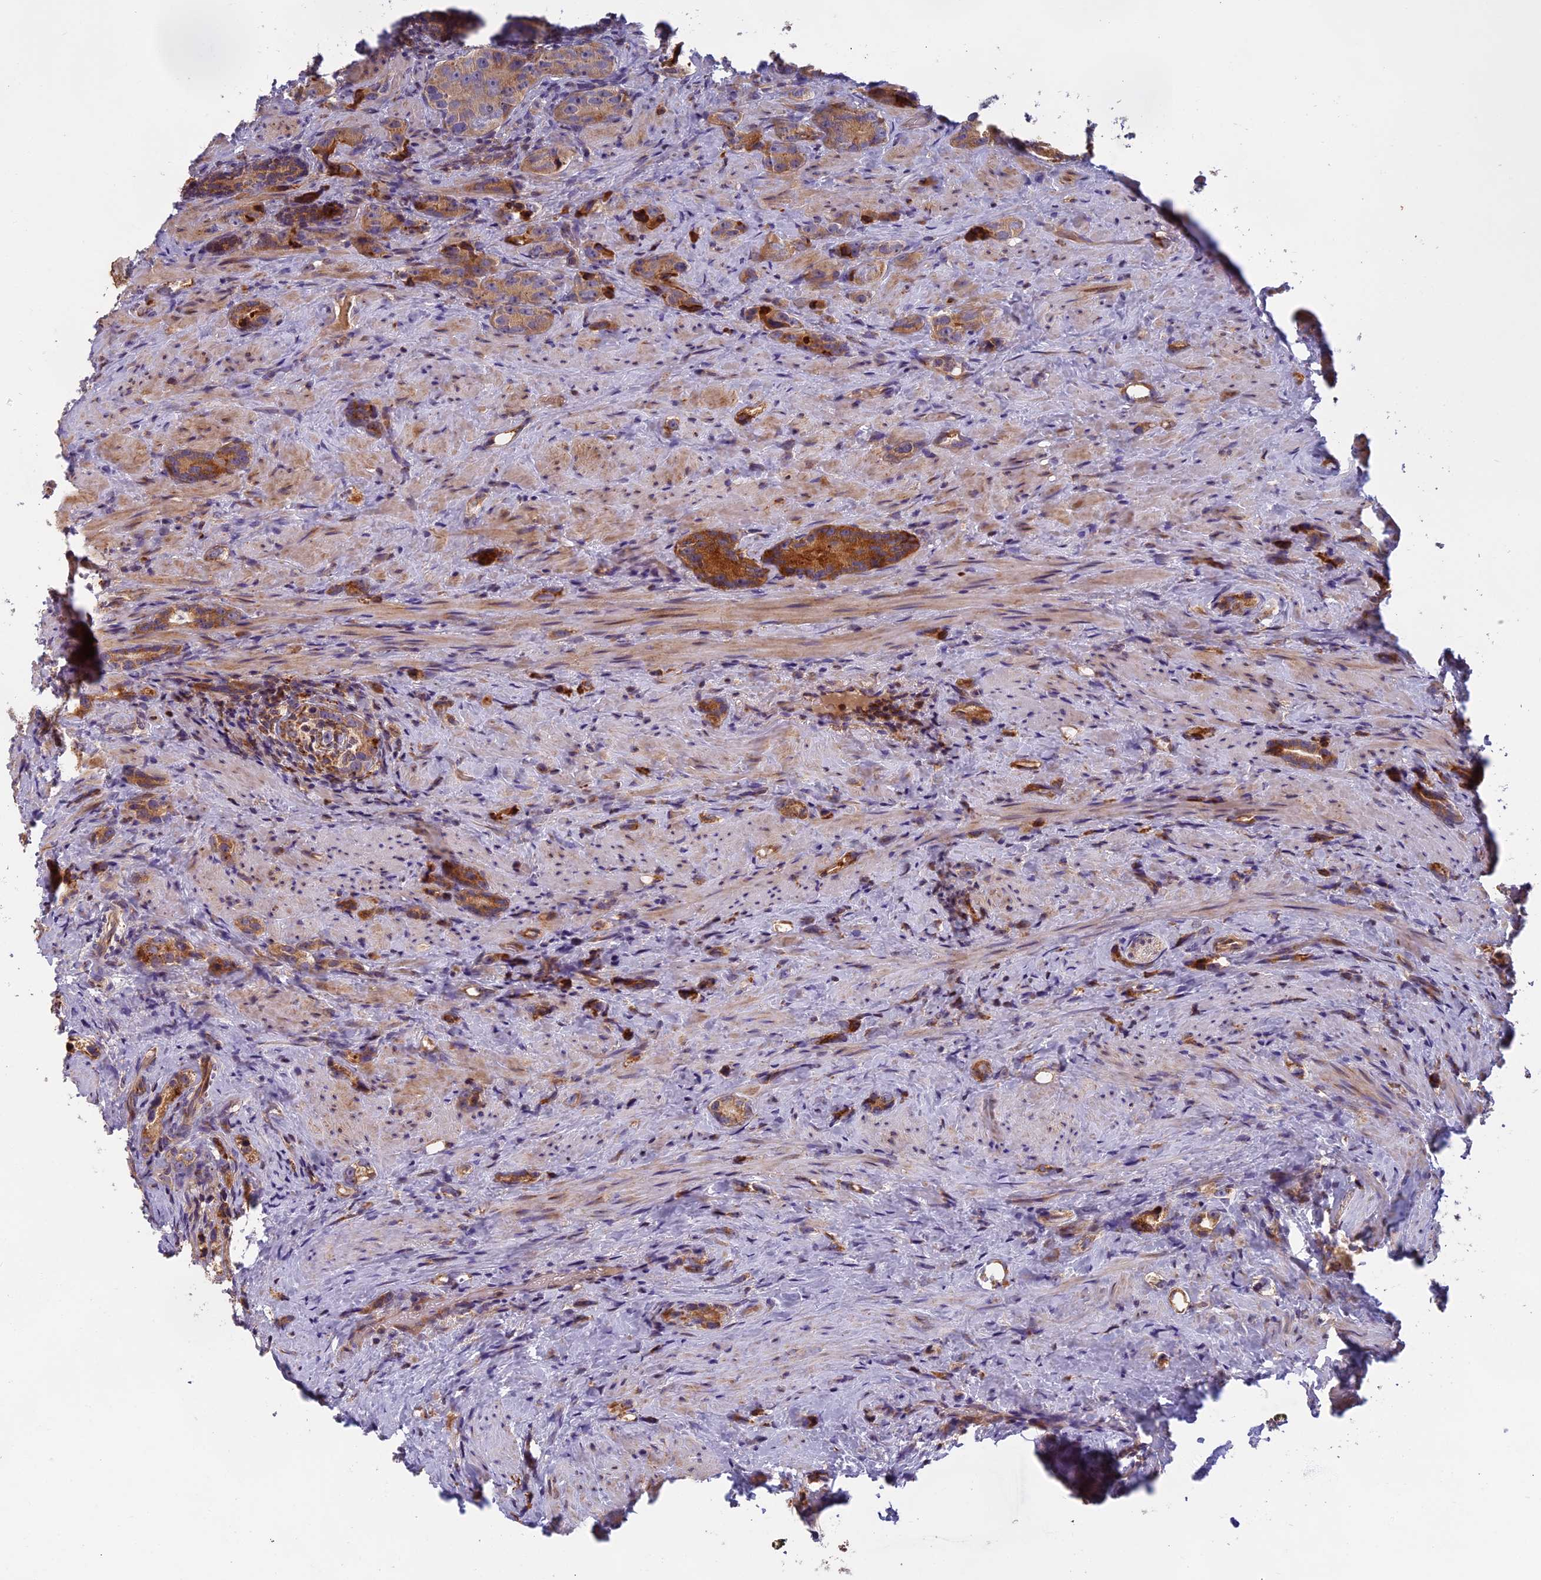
{"staining": {"intensity": "moderate", "quantity": ">75%", "location": "cytoplasmic/membranous"}, "tissue": "prostate cancer", "cell_type": "Tumor cells", "image_type": "cancer", "snomed": [{"axis": "morphology", "description": "Adenocarcinoma, High grade"}, {"axis": "topography", "description": "Prostate"}], "caption": "This photomicrograph shows immunohistochemistry staining of human prostate cancer (adenocarcinoma (high-grade)), with medium moderate cytoplasmic/membranous positivity in about >75% of tumor cells.", "gene": "EDAR", "patient": {"sex": "male", "age": 63}}